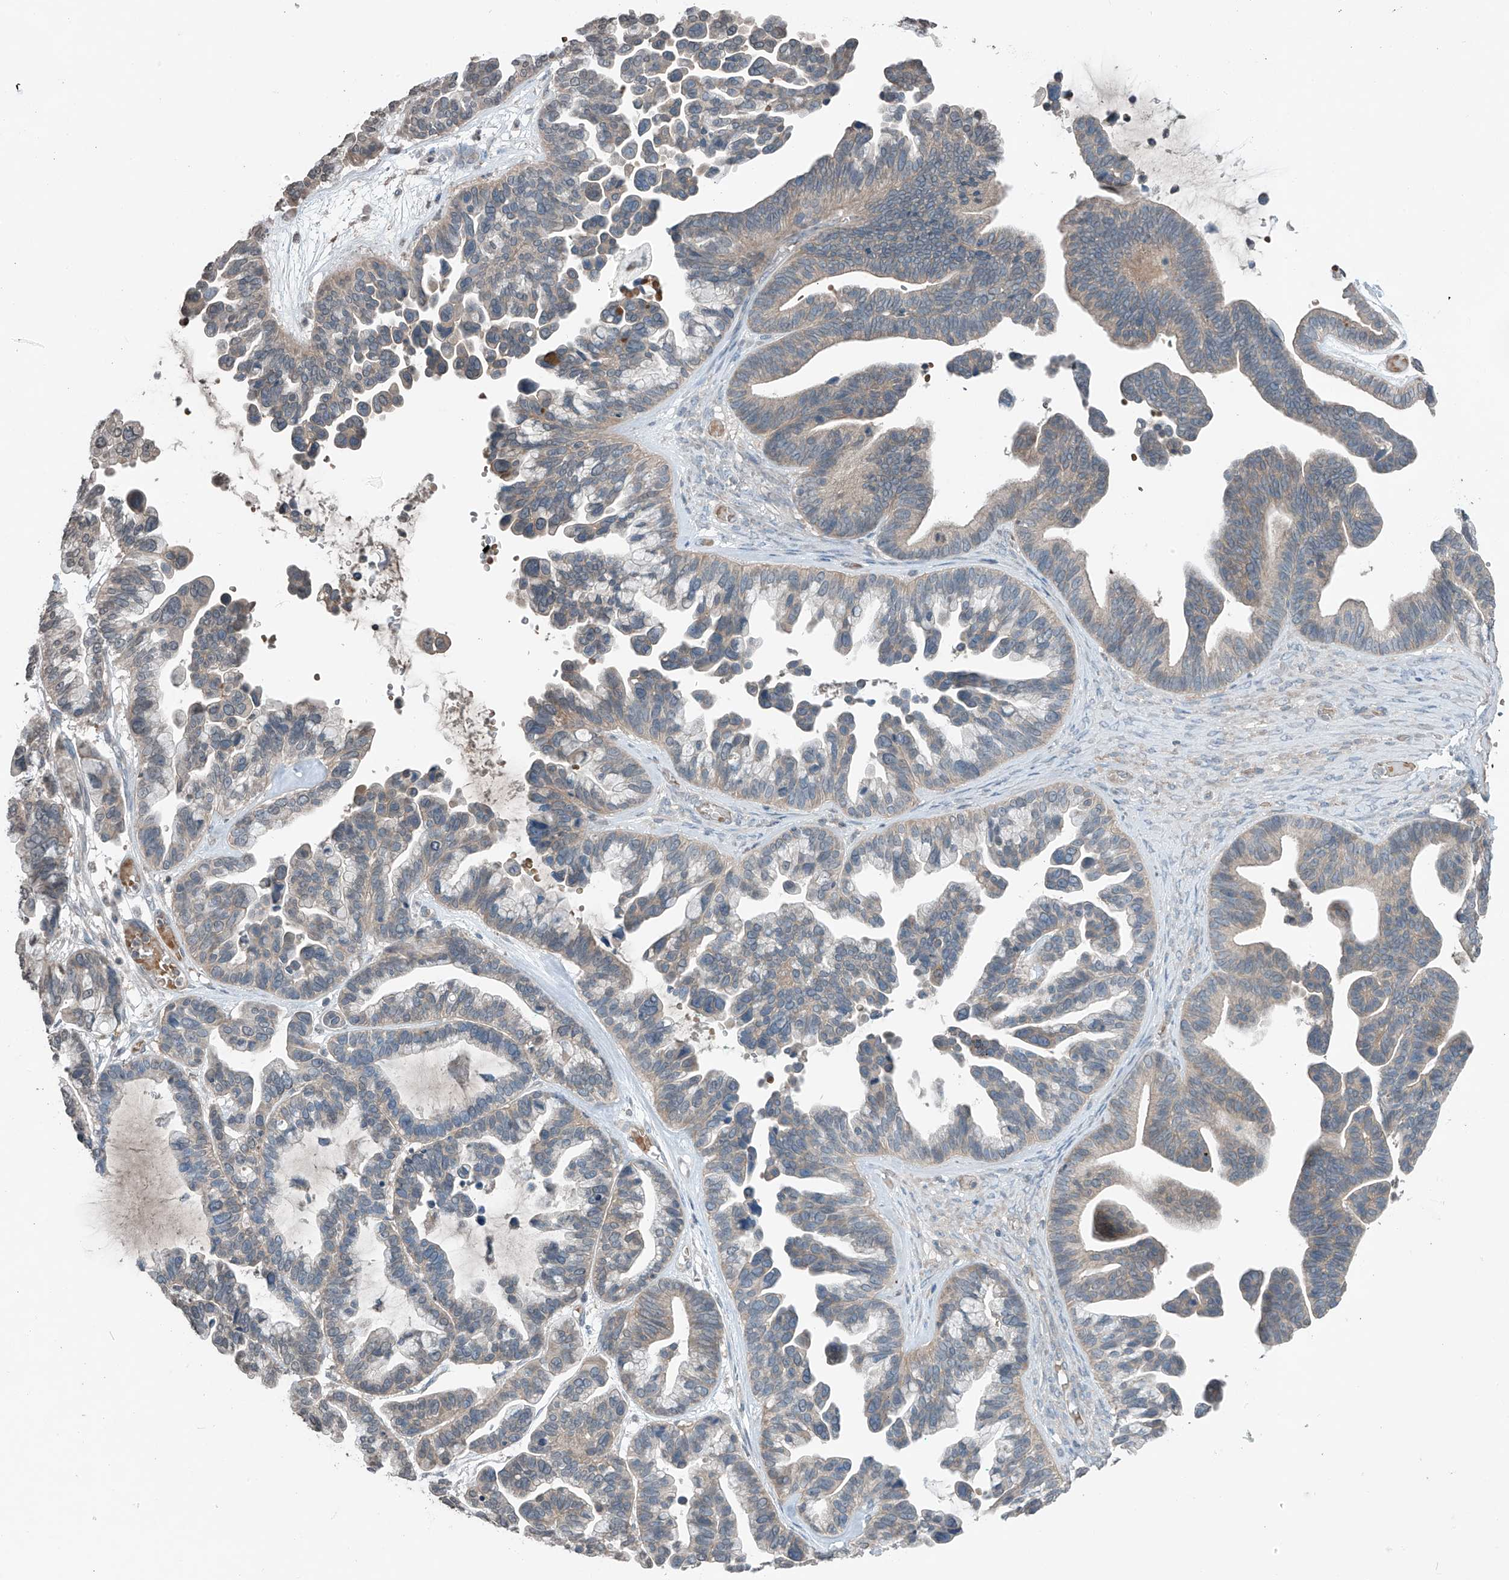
{"staining": {"intensity": "weak", "quantity": "25%-75%", "location": "cytoplasmic/membranous"}, "tissue": "ovarian cancer", "cell_type": "Tumor cells", "image_type": "cancer", "snomed": [{"axis": "morphology", "description": "Cystadenocarcinoma, serous, NOS"}, {"axis": "topography", "description": "Ovary"}], "caption": "Human ovarian cancer (serous cystadenocarcinoma) stained with a protein marker shows weak staining in tumor cells.", "gene": "HOXA11", "patient": {"sex": "female", "age": 56}}